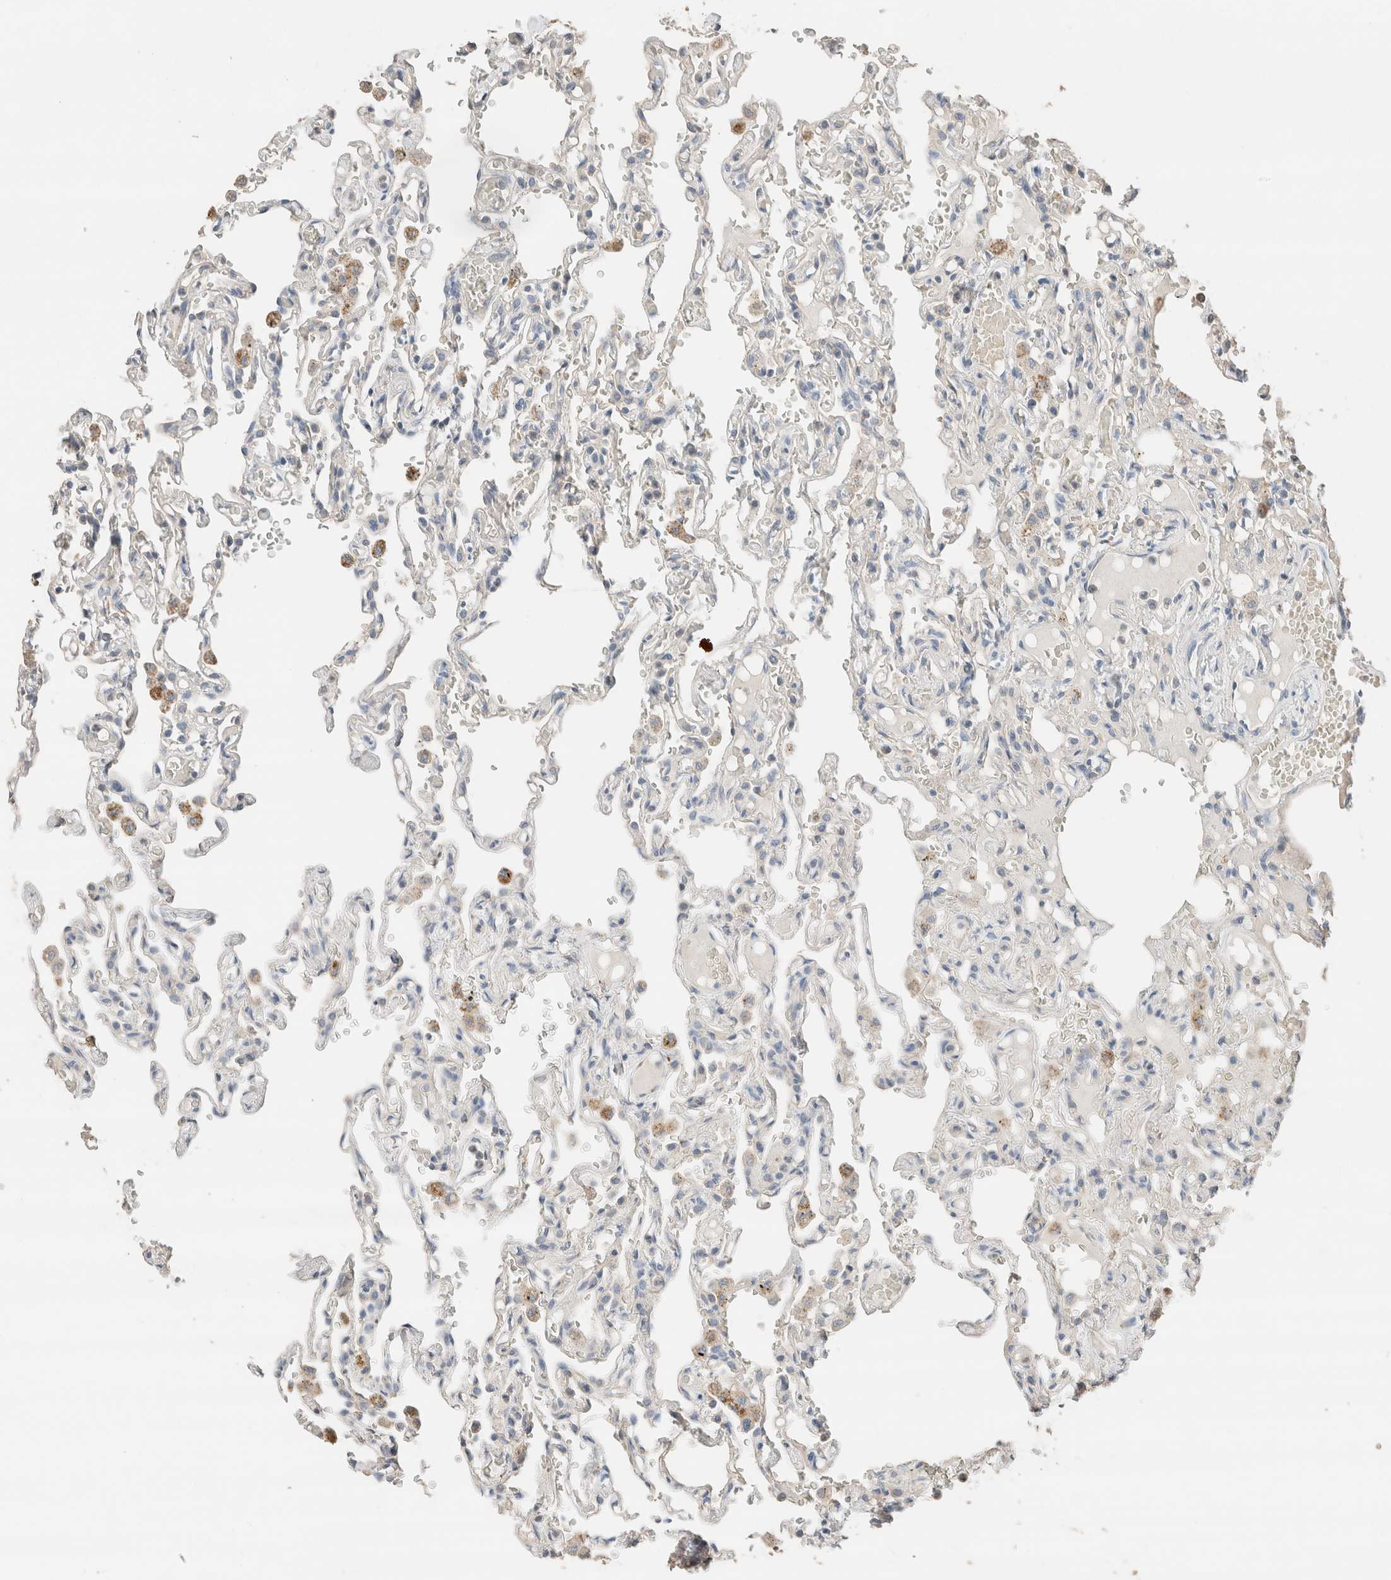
{"staining": {"intensity": "negative", "quantity": "none", "location": "none"}, "tissue": "lung", "cell_type": "Alveolar cells", "image_type": "normal", "snomed": [{"axis": "morphology", "description": "Normal tissue, NOS"}, {"axis": "topography", "description": "Lung"}], "caption": "Immunohistochemistry of benign lung displays no expression in alveolar cells.", "gene": "TUBD1", "patient": {"sex": "male", "age": 21}}